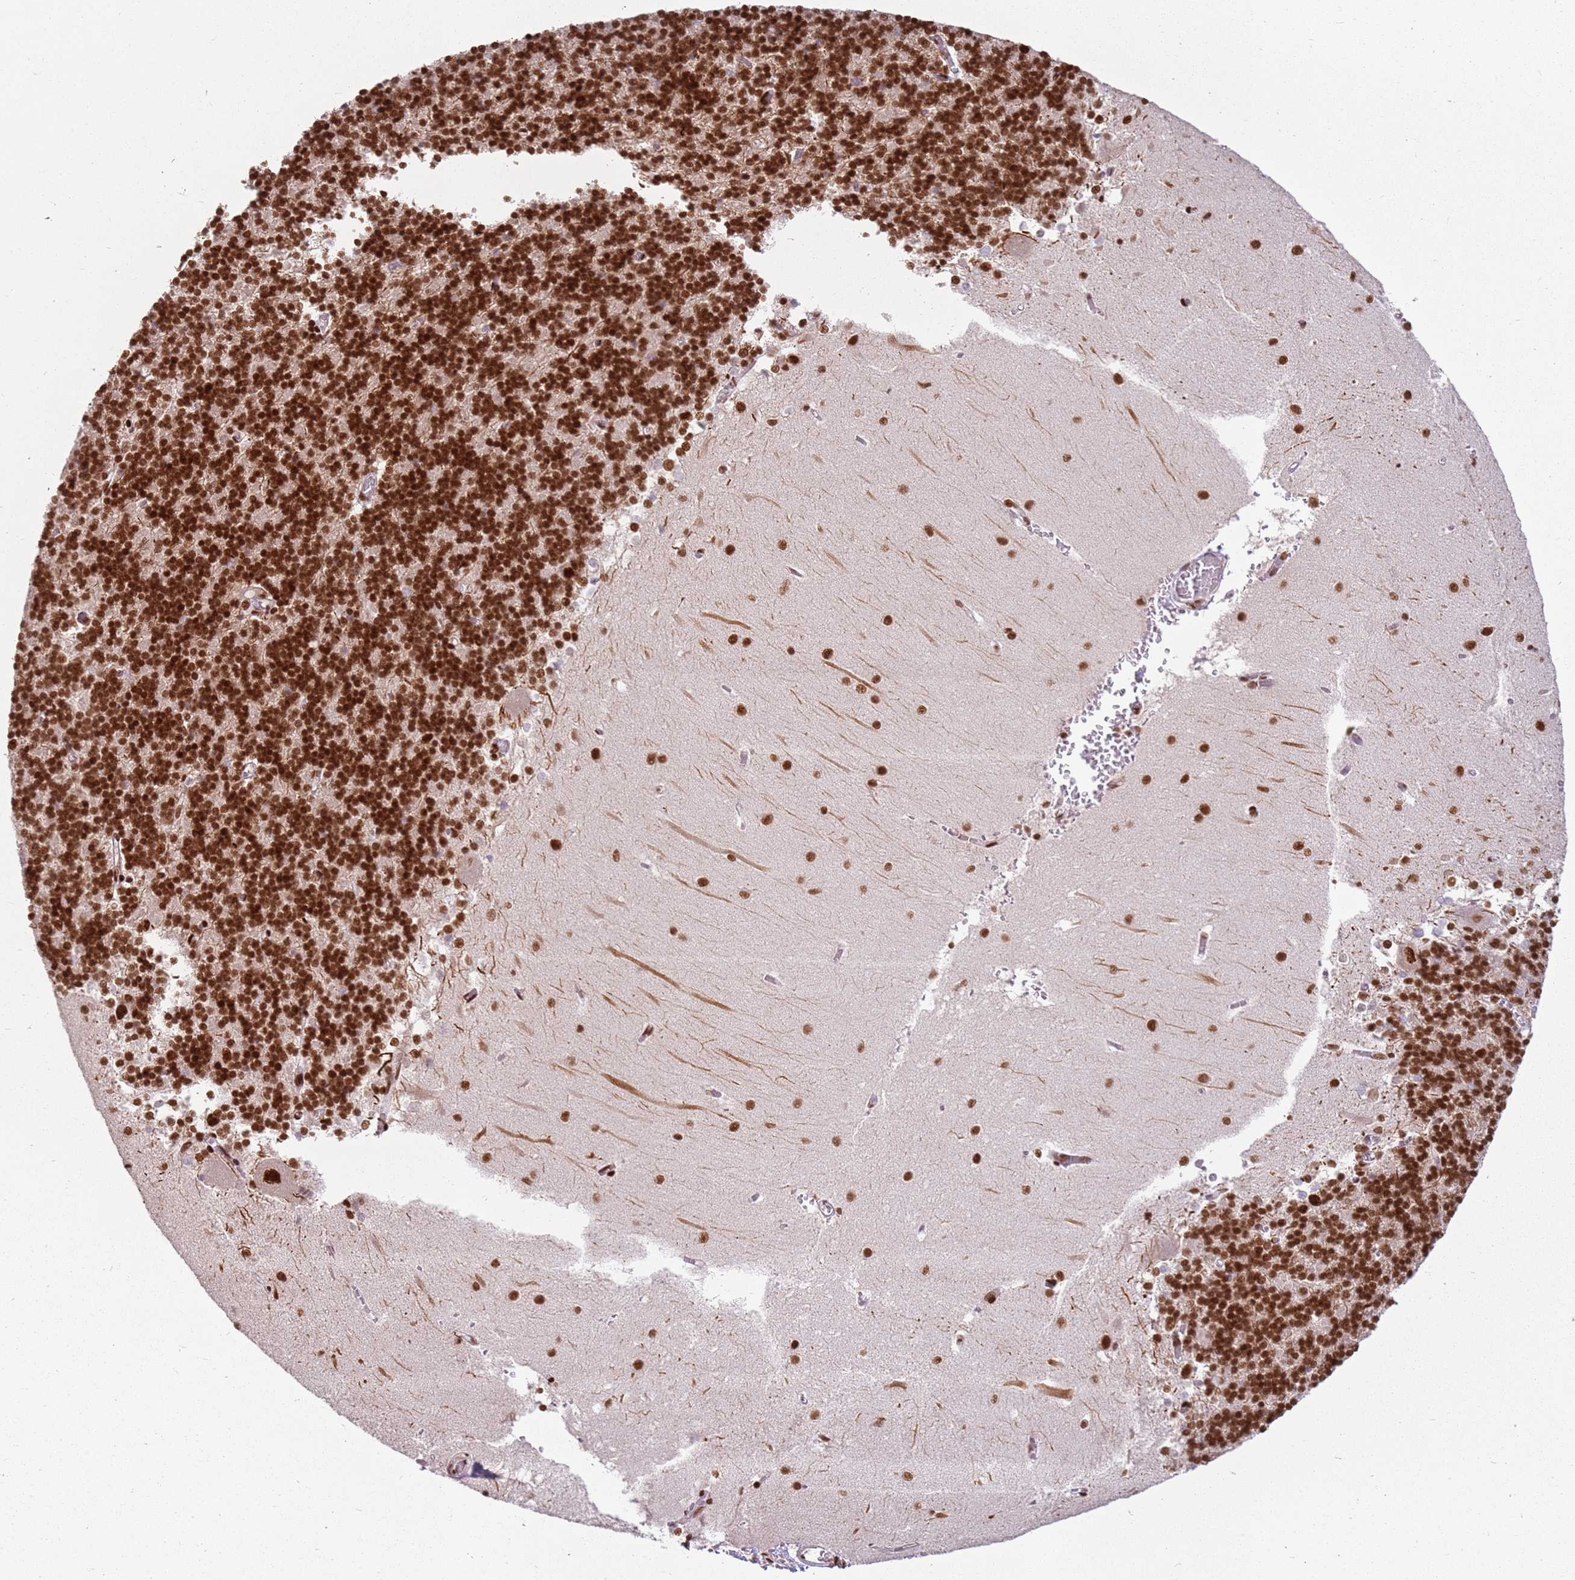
{"staining": {"intensity": "strong", "quantity": "25%-75%", "location": "nuclear"}, "tissue": "cerebellum", "cell_type": "Cells in granular layer", "image_type": "normal", "snomed": [{"axis": "morphology", "description": "Normal tissue, NOS"}, {"axis": "topography", "description": "Cerebellum"}], "caption": "Protein expression analysis of normal cerebellum reveals strong nuclear staining in approximately 25%-75% of cells in granular layer. (Stains: DAB (3,3'-diaminobenzidine) in brown, nuclei in blue, Microscopy: brightfield microscopy at high magnification).", "gene": "TENT4A", "patient": {"sex": "male", "age": 37}}